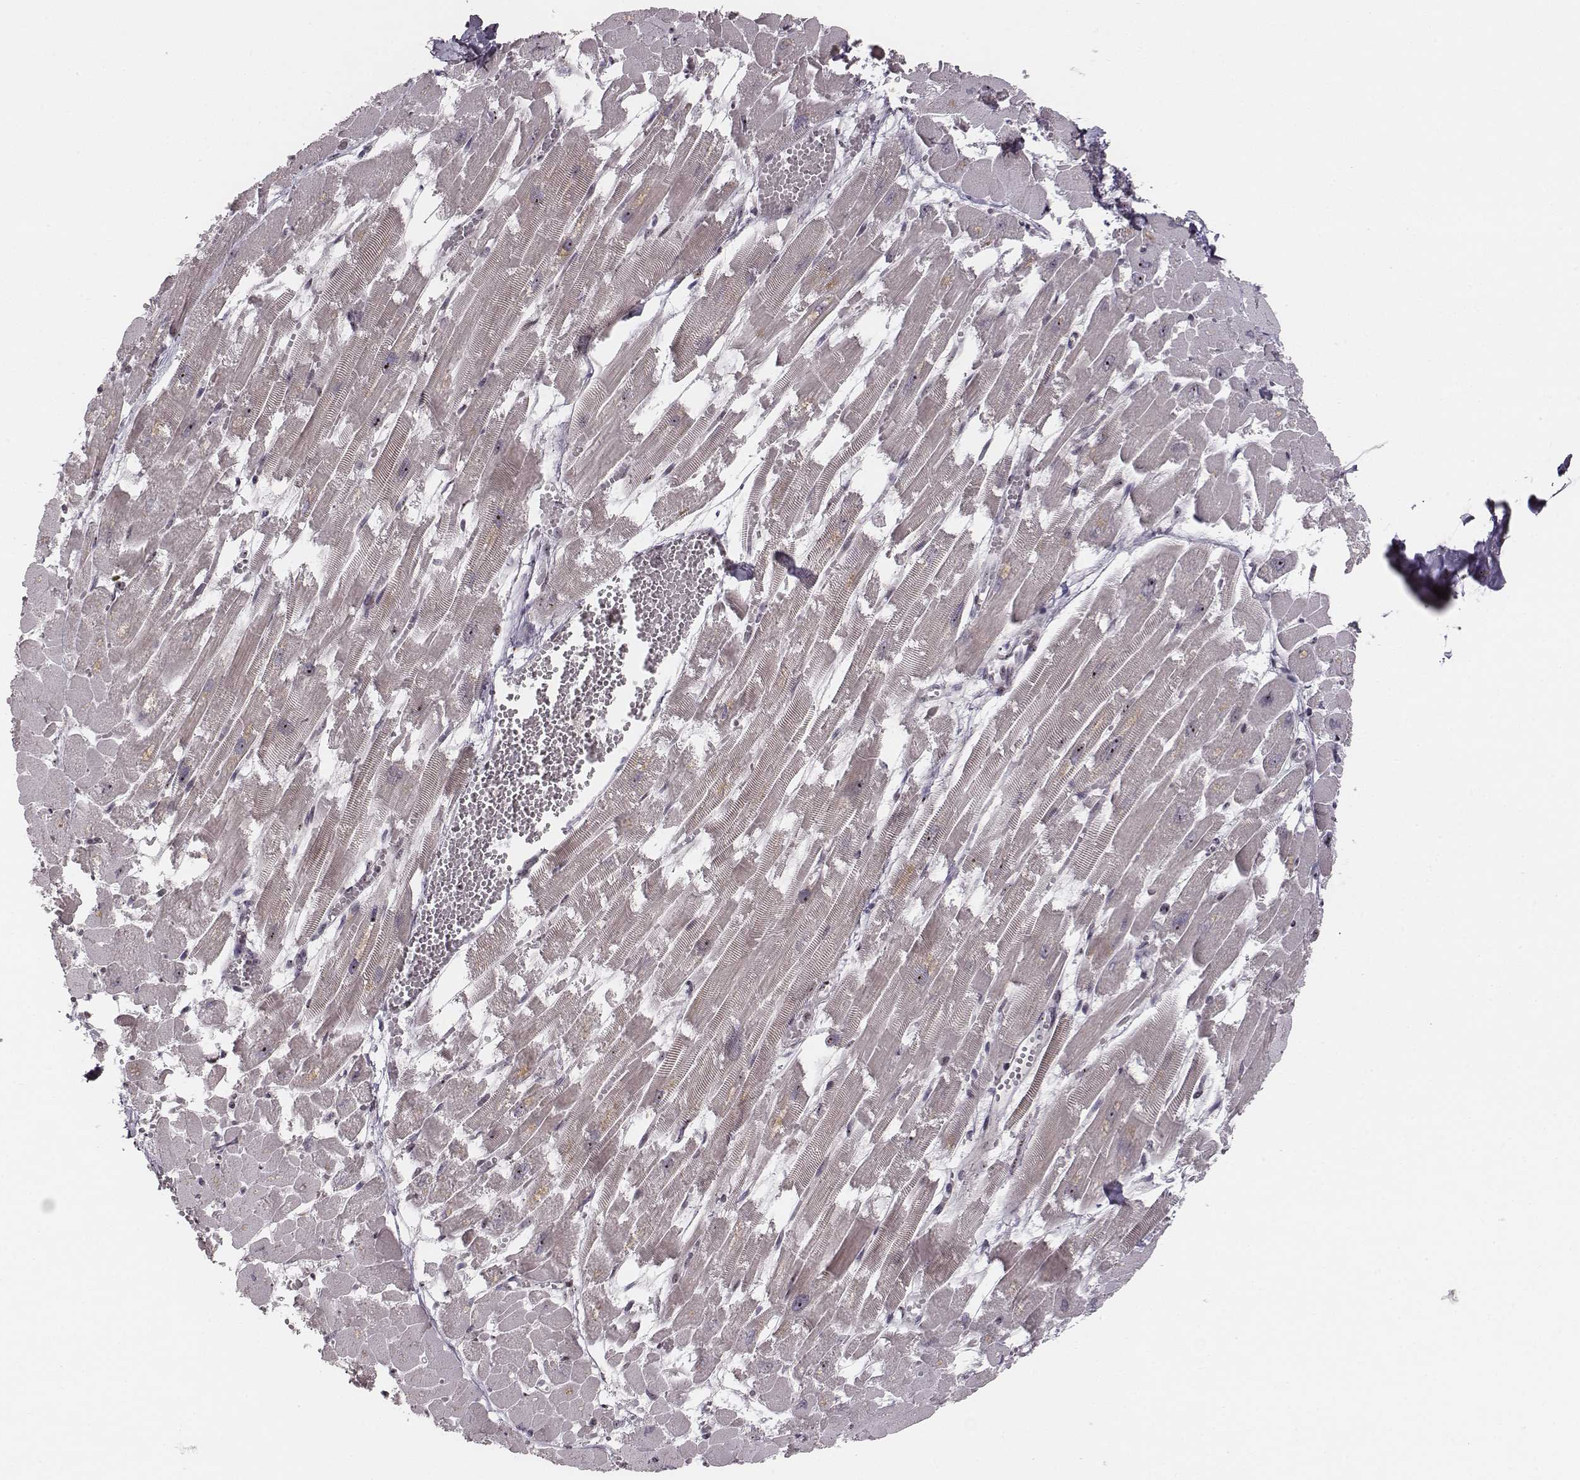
{"staining": {"intensity": "weak", "quantity": ">75%", "location": "nuclear"}, "tissue": "heart muscle", "cell_type": "Cardiomyocytes", "image_type": "normal", "snomed": [{"axis": "morphology", "description": "Normal tissue, NOS"}, {"axis": "topography", "description": "Heart"}], "caption": "Protein analysis of unremarkable heart muscle shows weak nuclear positivity in about >75% of cardiomyocytes. (DAB = brown stain, brightfield microscopy at high magnification).", "gene": "NOP56", "patient": {"sex": "female", "age": 52}}